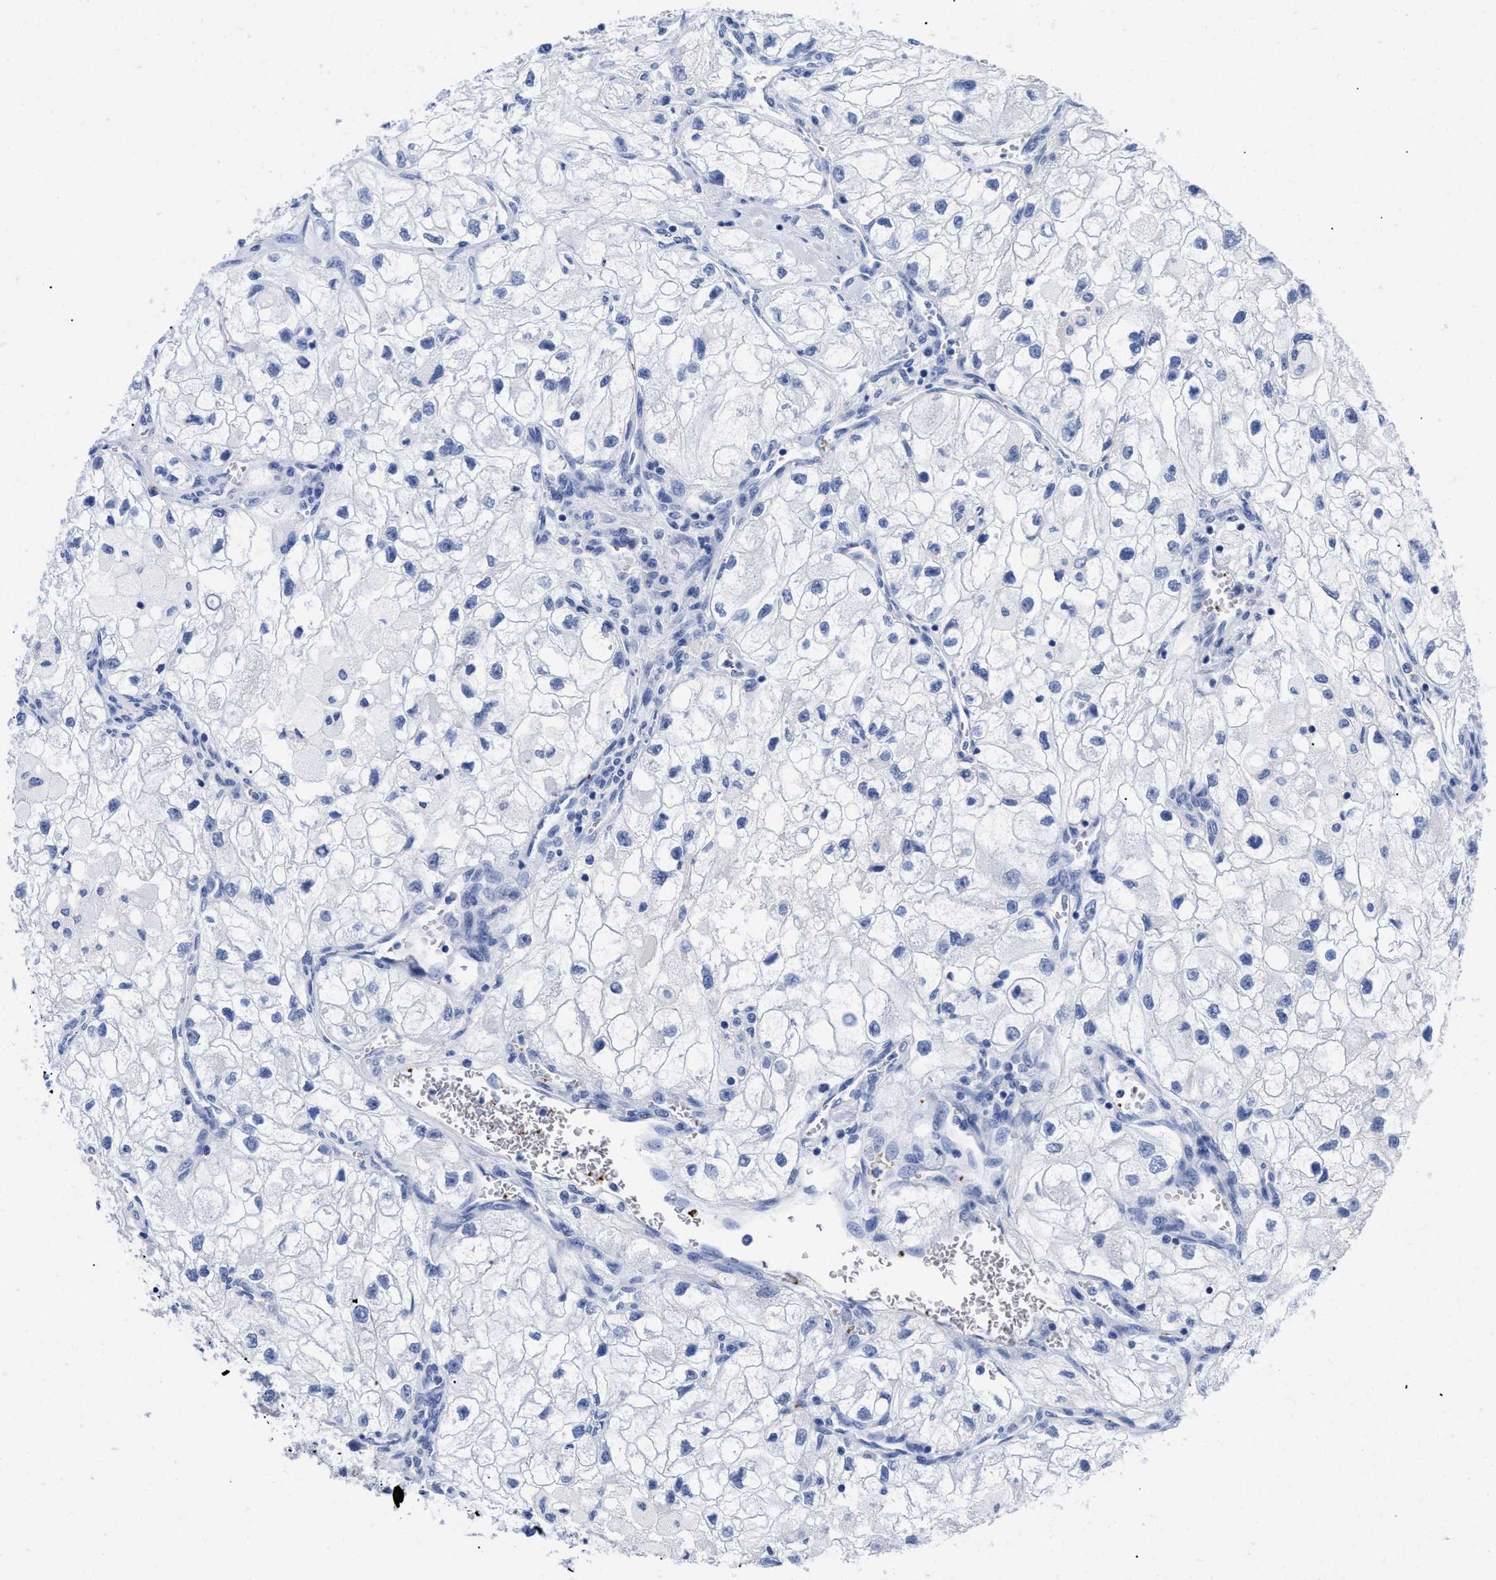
{"staining": {"intensity": "negative", "quantity": "none", "location": "none"}, "tissue": "renal cancer", "cell_type": "Tumor cells", "image_type": "cancer", "snomed": [{"axis": "morphology", "description": "Adenocarcinoma, NOS"}, {"axis": "topography", "description": "Kidney"}], "caption": "Immunohistochemical staining of human renal cancer (adenocarcinoma) exhibits no significant positivity in tumor cells.", "gene": "TREML1", "patient": {"sex": "female", "age": 70}}